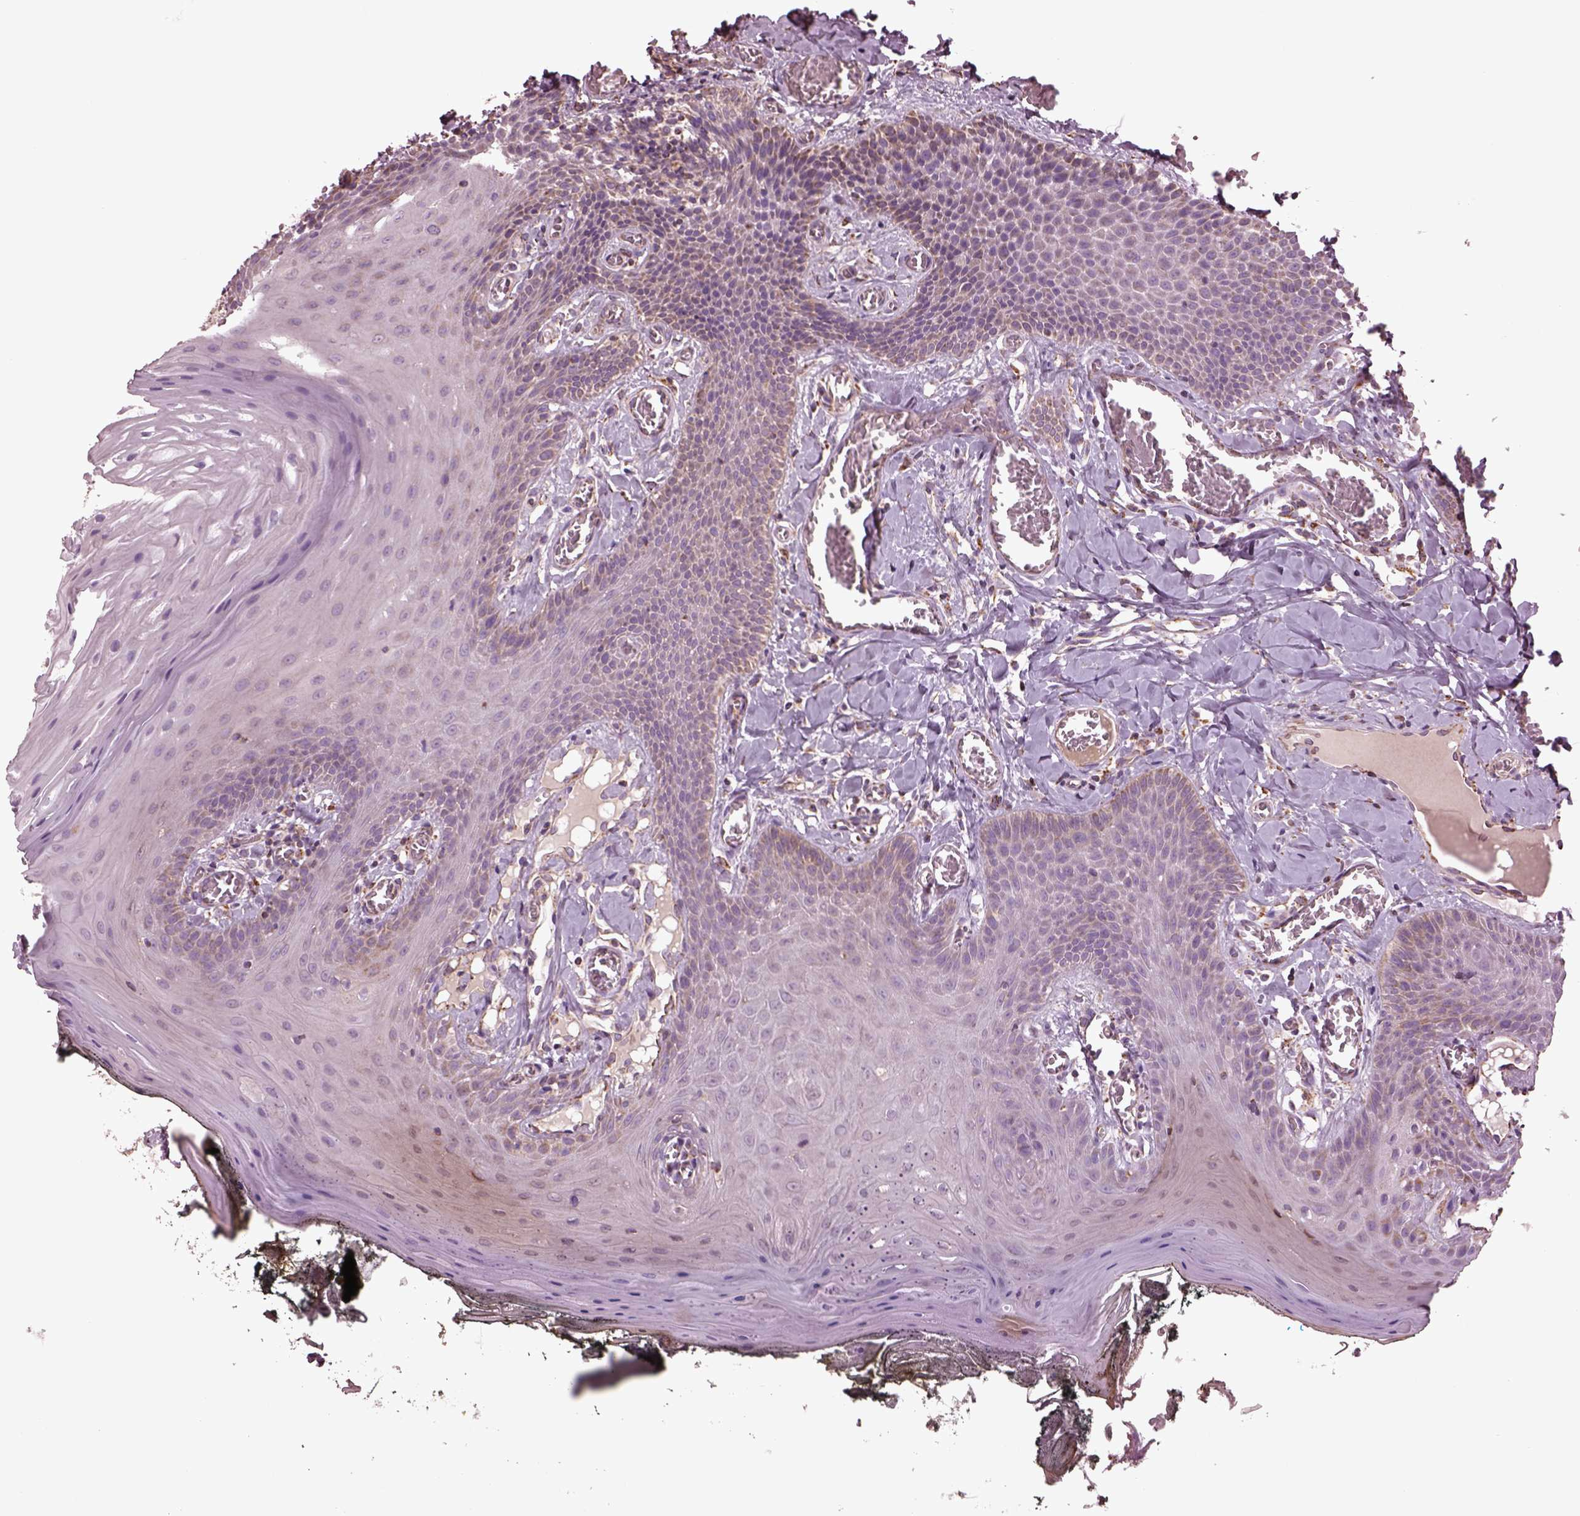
{"staining": {"intensity": "negative", "quantity": "none", "location": "none"}, "tissue": "oral mucosa", "cell_type": "Squamous epithelial cells", "image_type": "normal", "snomed": [{"axis": "morphology", "description": "Normal tissue, NOS"}, {"axis": "topography", "description": "Oral tissue"}], "caption": "Histopathology image shows no significant protein staining in squamous epithelial cells of normal oral mucosa.", "gene": "TMEM254", "patient": {"sex": "male", "age": 9}}